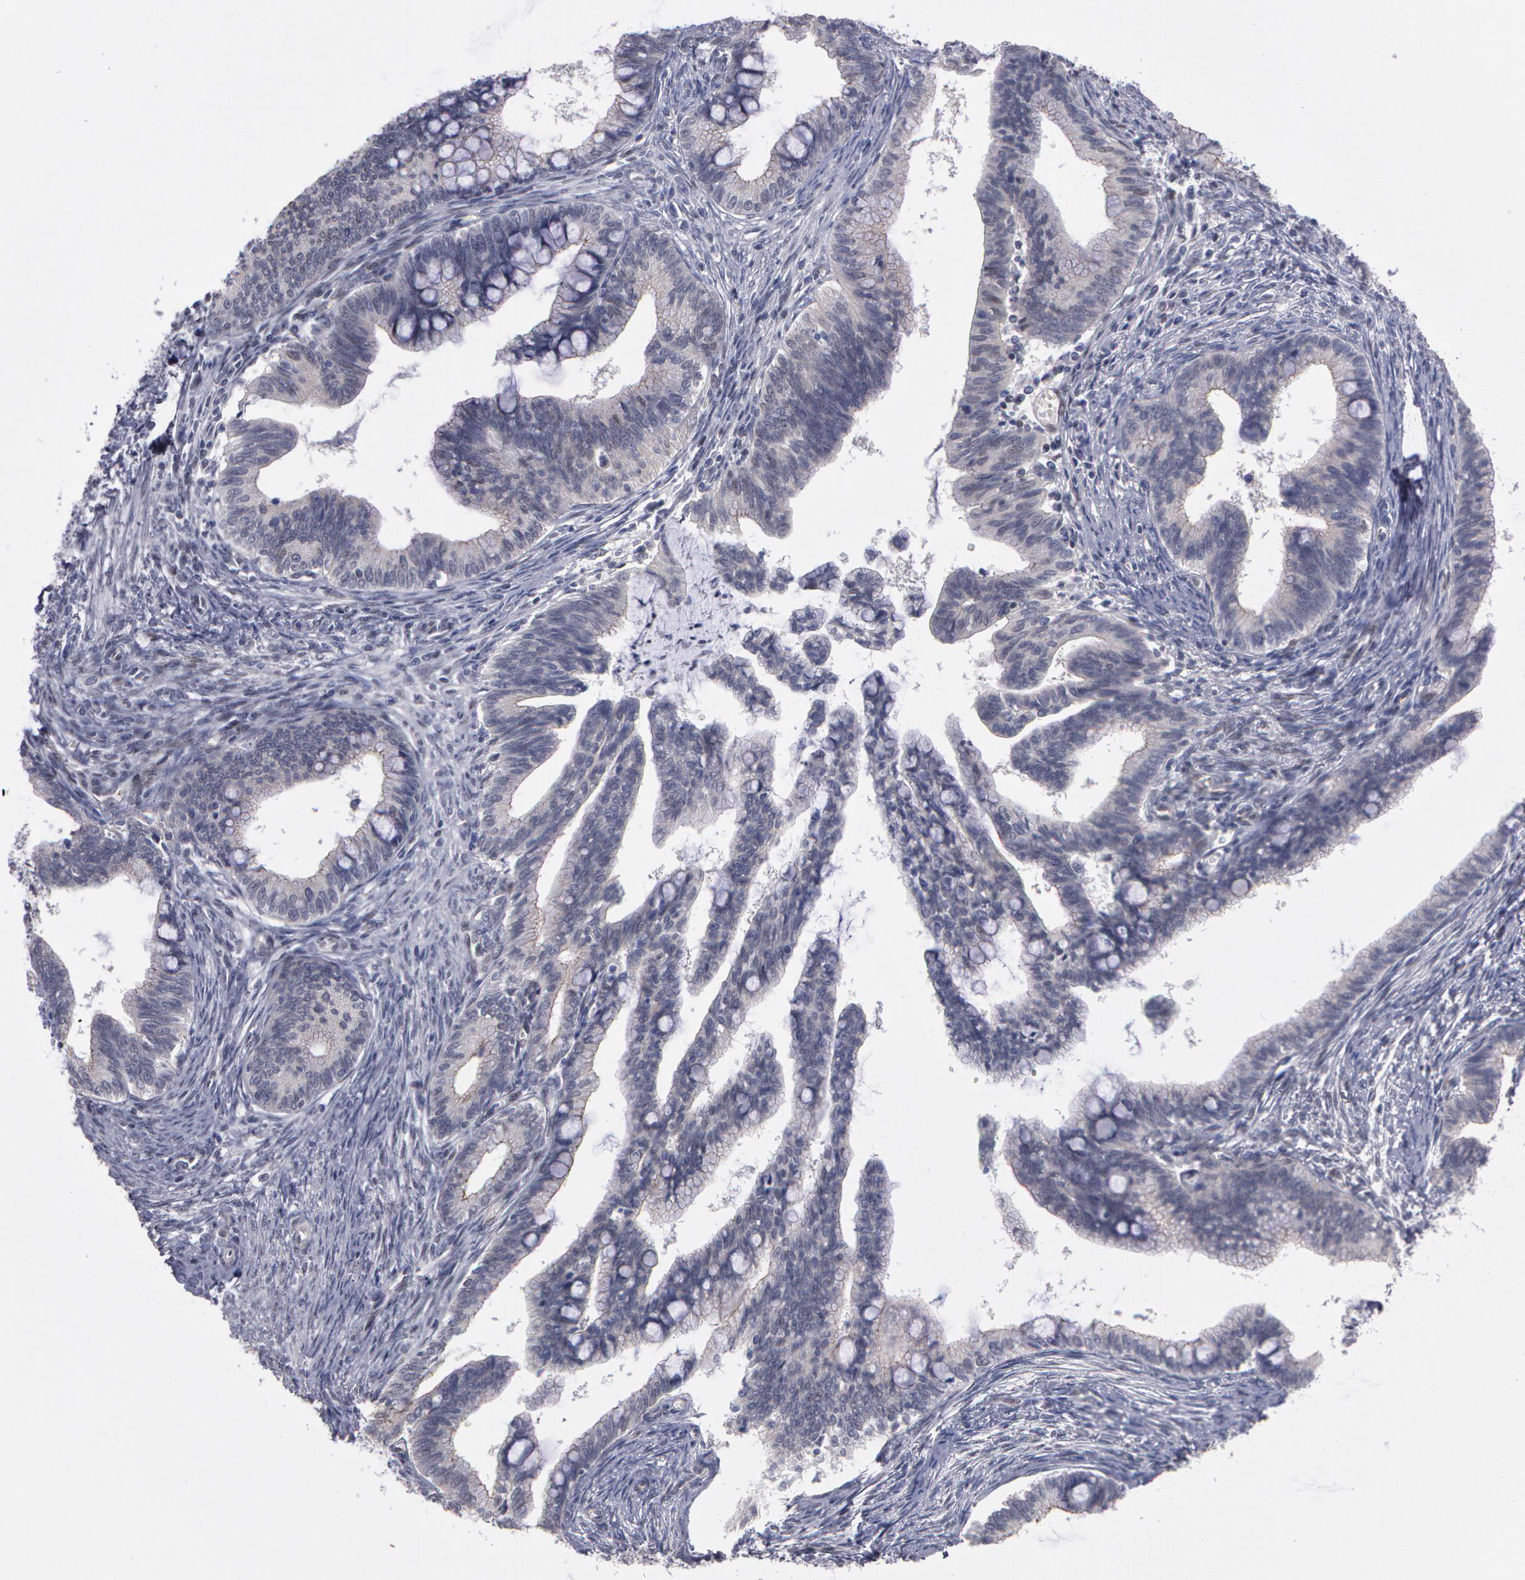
{"staining": {"intensity": "negative", "quantity": "none", "location": "none"}, "tissue": "cervical cancer", "cell_type": "Tumor cells", "image_type": "cancer", "snomed": [{"axis": "morphology", "description": "Adenocarcinoma, NOS"}, {"axis": "topography", "description": "Cervix"}], "caption": "The photomicrograph exhibits no significant expression in tumor cells of cervical adenocarcinoma.", "gene": "PRICKLE1", "patient": {"sex": "female", "age": 36}}